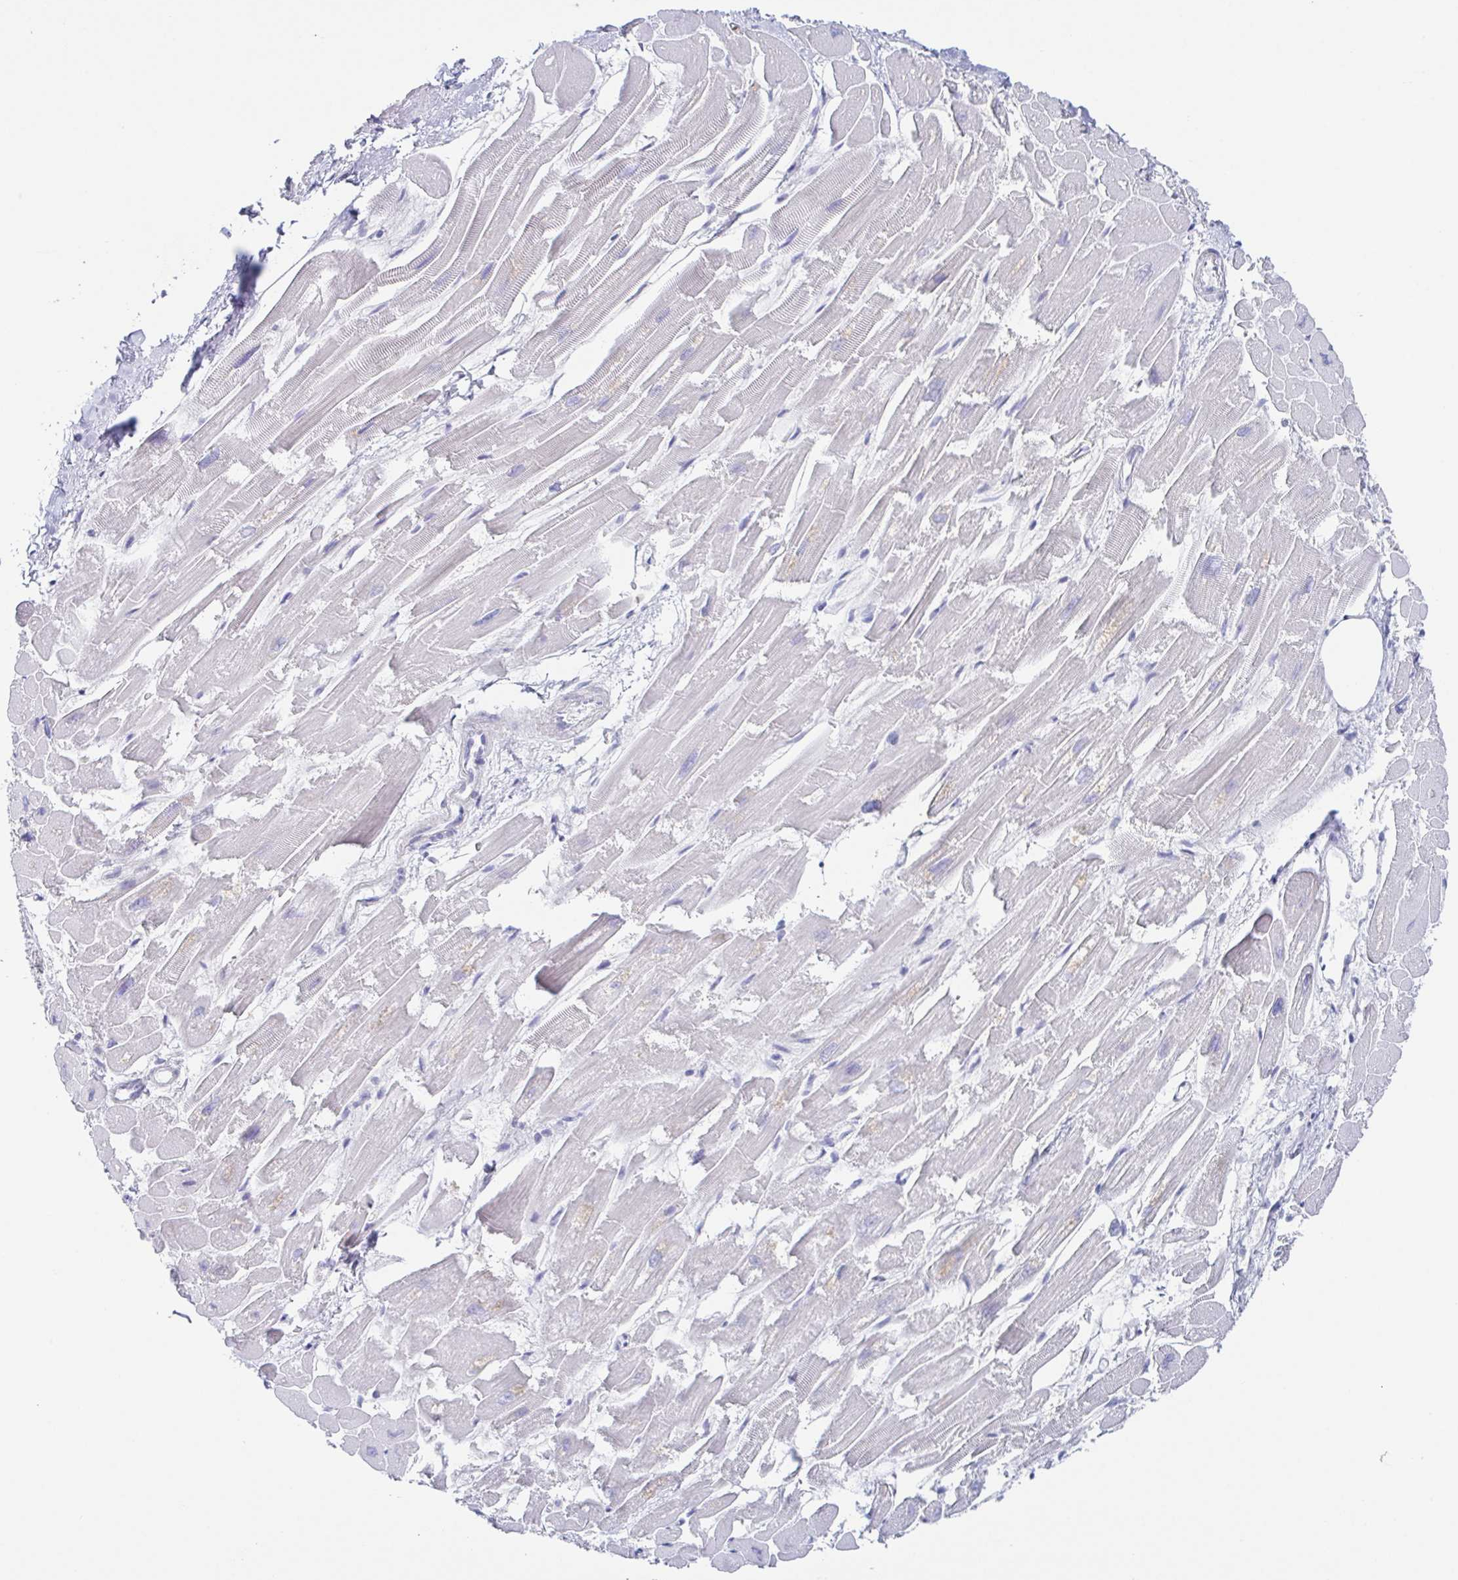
{"staining": {"intensity": "negative", "quantity": "none", "location": "none"}, "tissue": "heart muscle", "cell_type": "Cardiomyocytes", "image_type": "normal", "snomed": [{"axis": "morphology", "description": "Normal tissue, NOS"}, {"axis": "topography", "description": "Heart"}], "caption": "Immunohistochemistry (IHC) of benign heart muscle shows no staining in cardiomyocytes.", "gene": "HTR2A", "patient": {"sex": "male", "age": 54}}